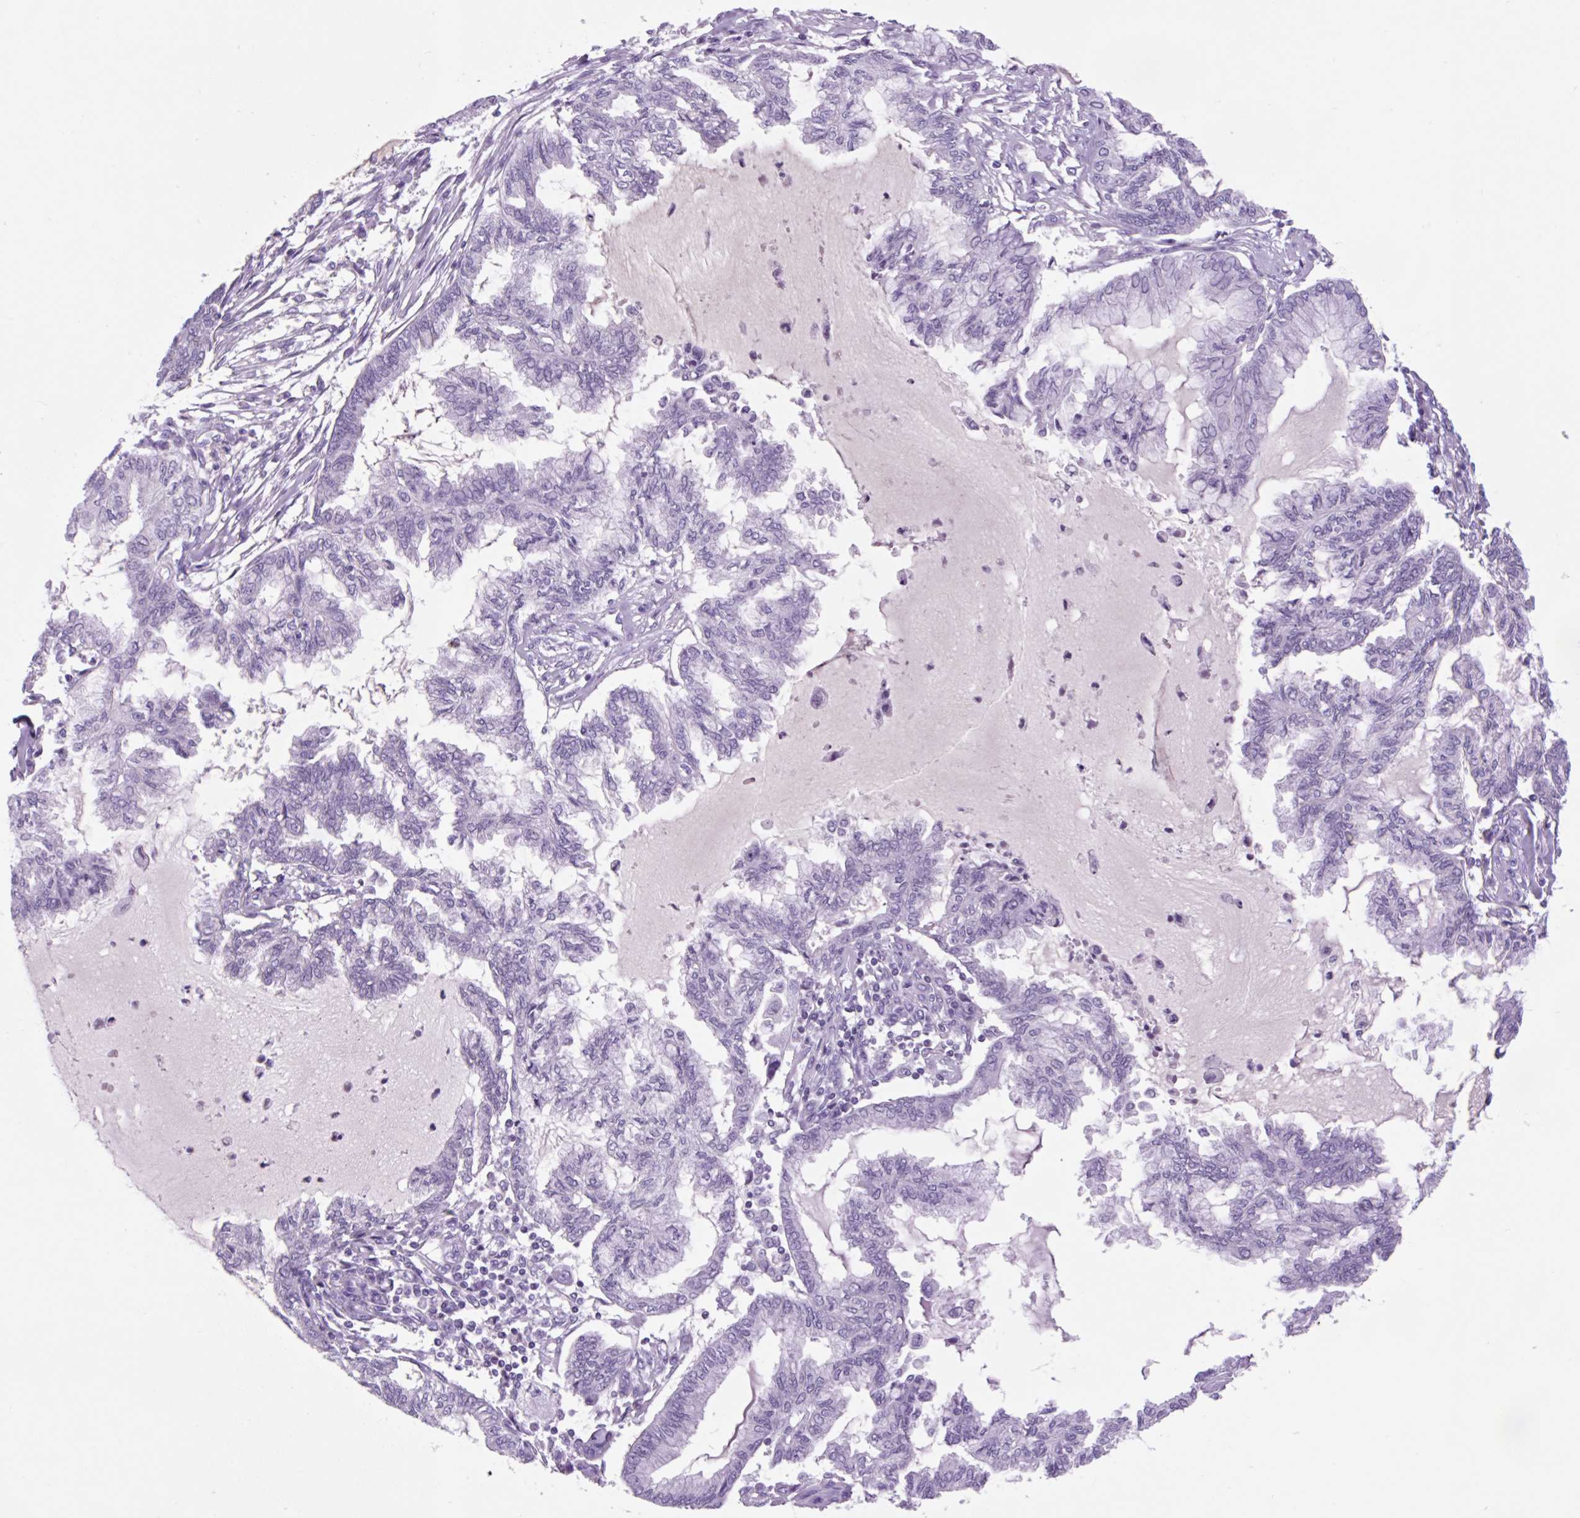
{"staining": {"intensity": "negative", "quantity": "none", "location": "none"}, "tissue": "endometrial cancer", "cell_type": "Tumor cells", "image_type": "cancer", "snomed": [{"axis": "morphology", "description": "Adenocarcinoma, NOS"}, {"axis": "topography", "description": "Endometrium"}], "caption": "Tumor cells show no significant protein positivity in endometrial cancer (adenocarcinoma).", "gene": "VPREB1", "patient": {"sex": "female", "age": 86}}